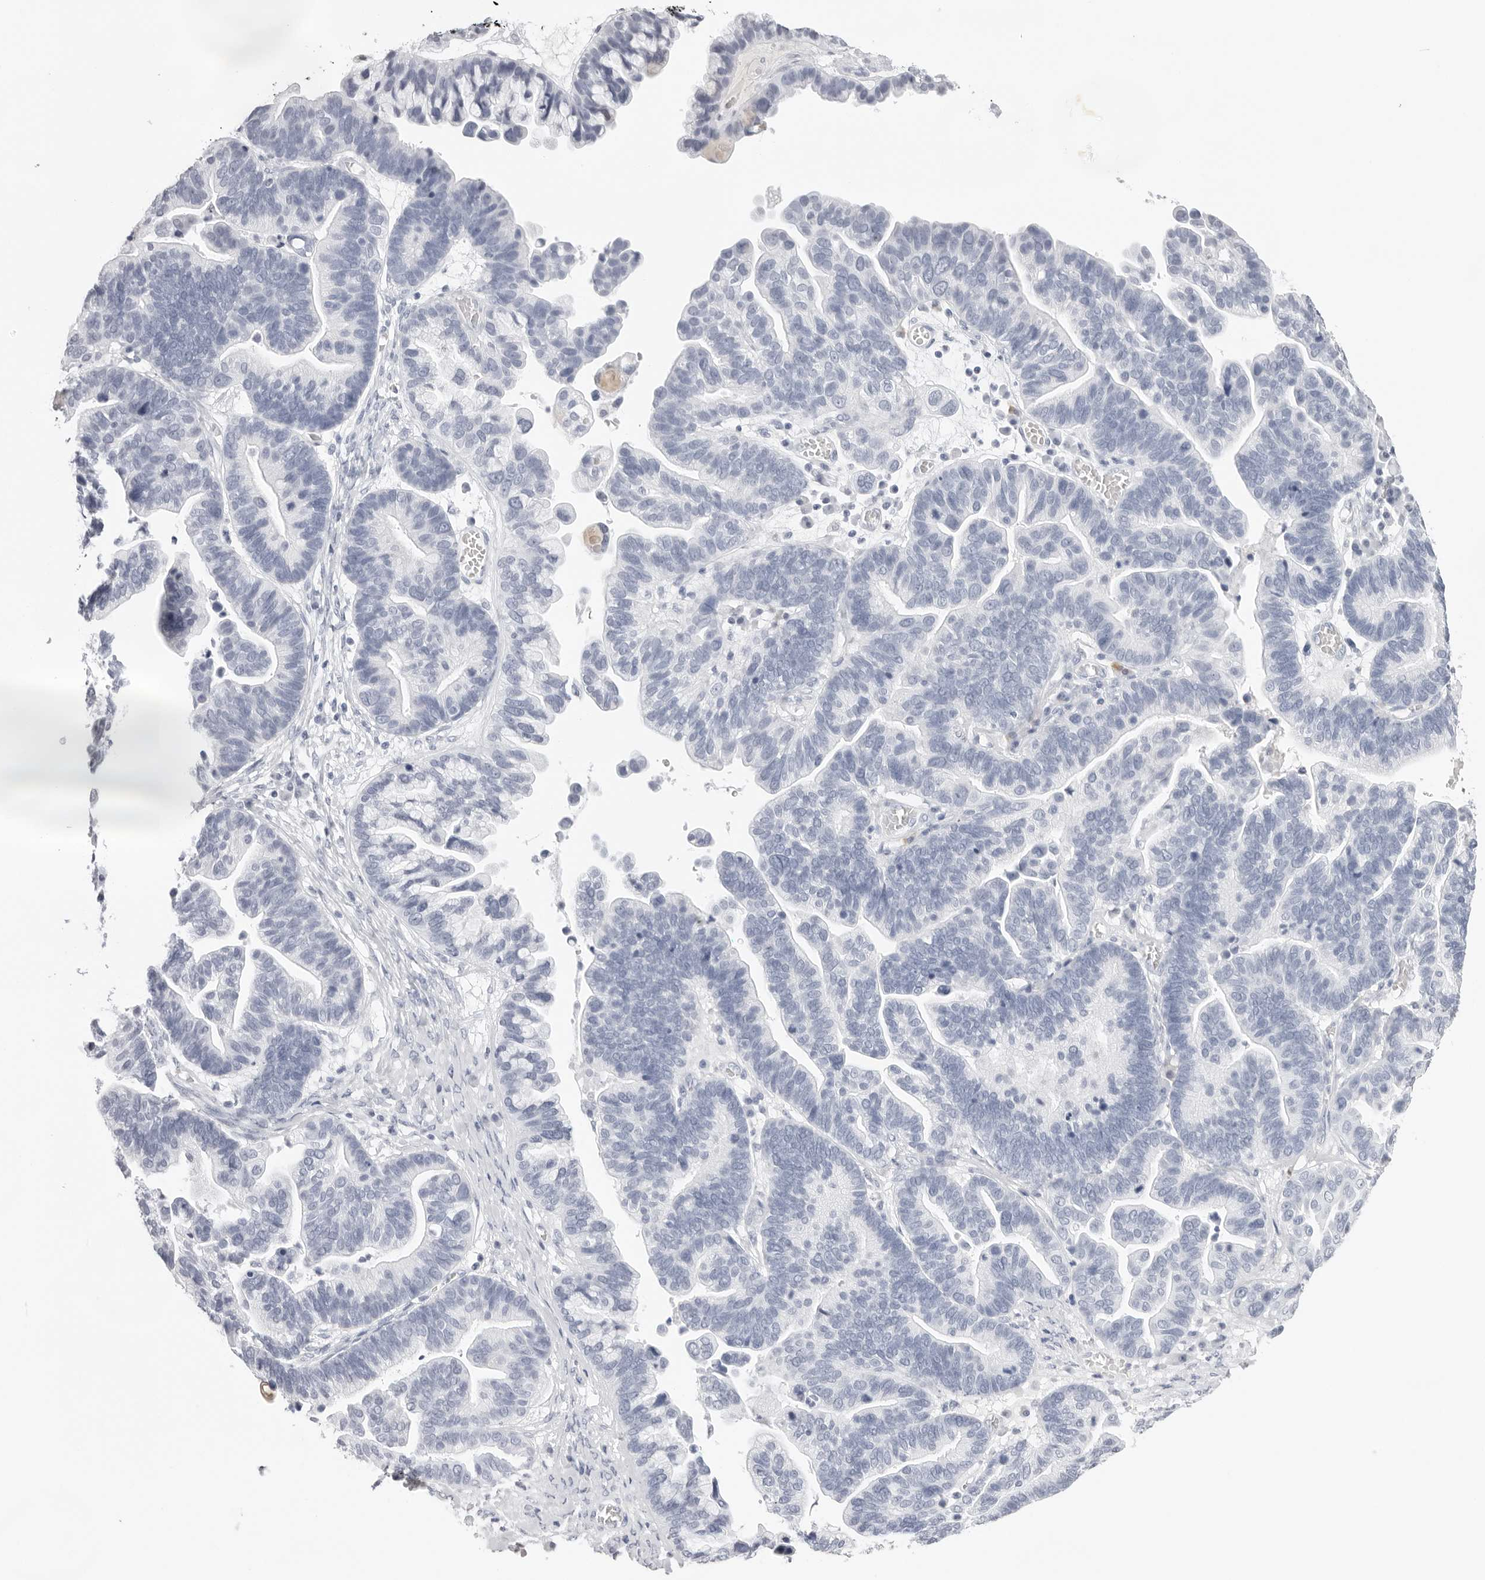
{"staining": {"intensity": "negative", "quantity": "none", "location": "none"}, "tissue": "ovarian cancer", "cell_type": "Tumor cells", "image_type": "cancer", "snomed": [{"axis": "morphology", "description": "Cystadenocarcinoma, serous, NOS"}, {"axis": "topography", "description": "Ovary"}], "caption": "An IHC photomicrograph of serous cystadenocarcinoma (ovarian) is shown. There is no staining in tumor cells of serous cystadenocarcinoma (ovarian).", "gene": "CST5", "patient": {"sex": "female", "age": 56}}